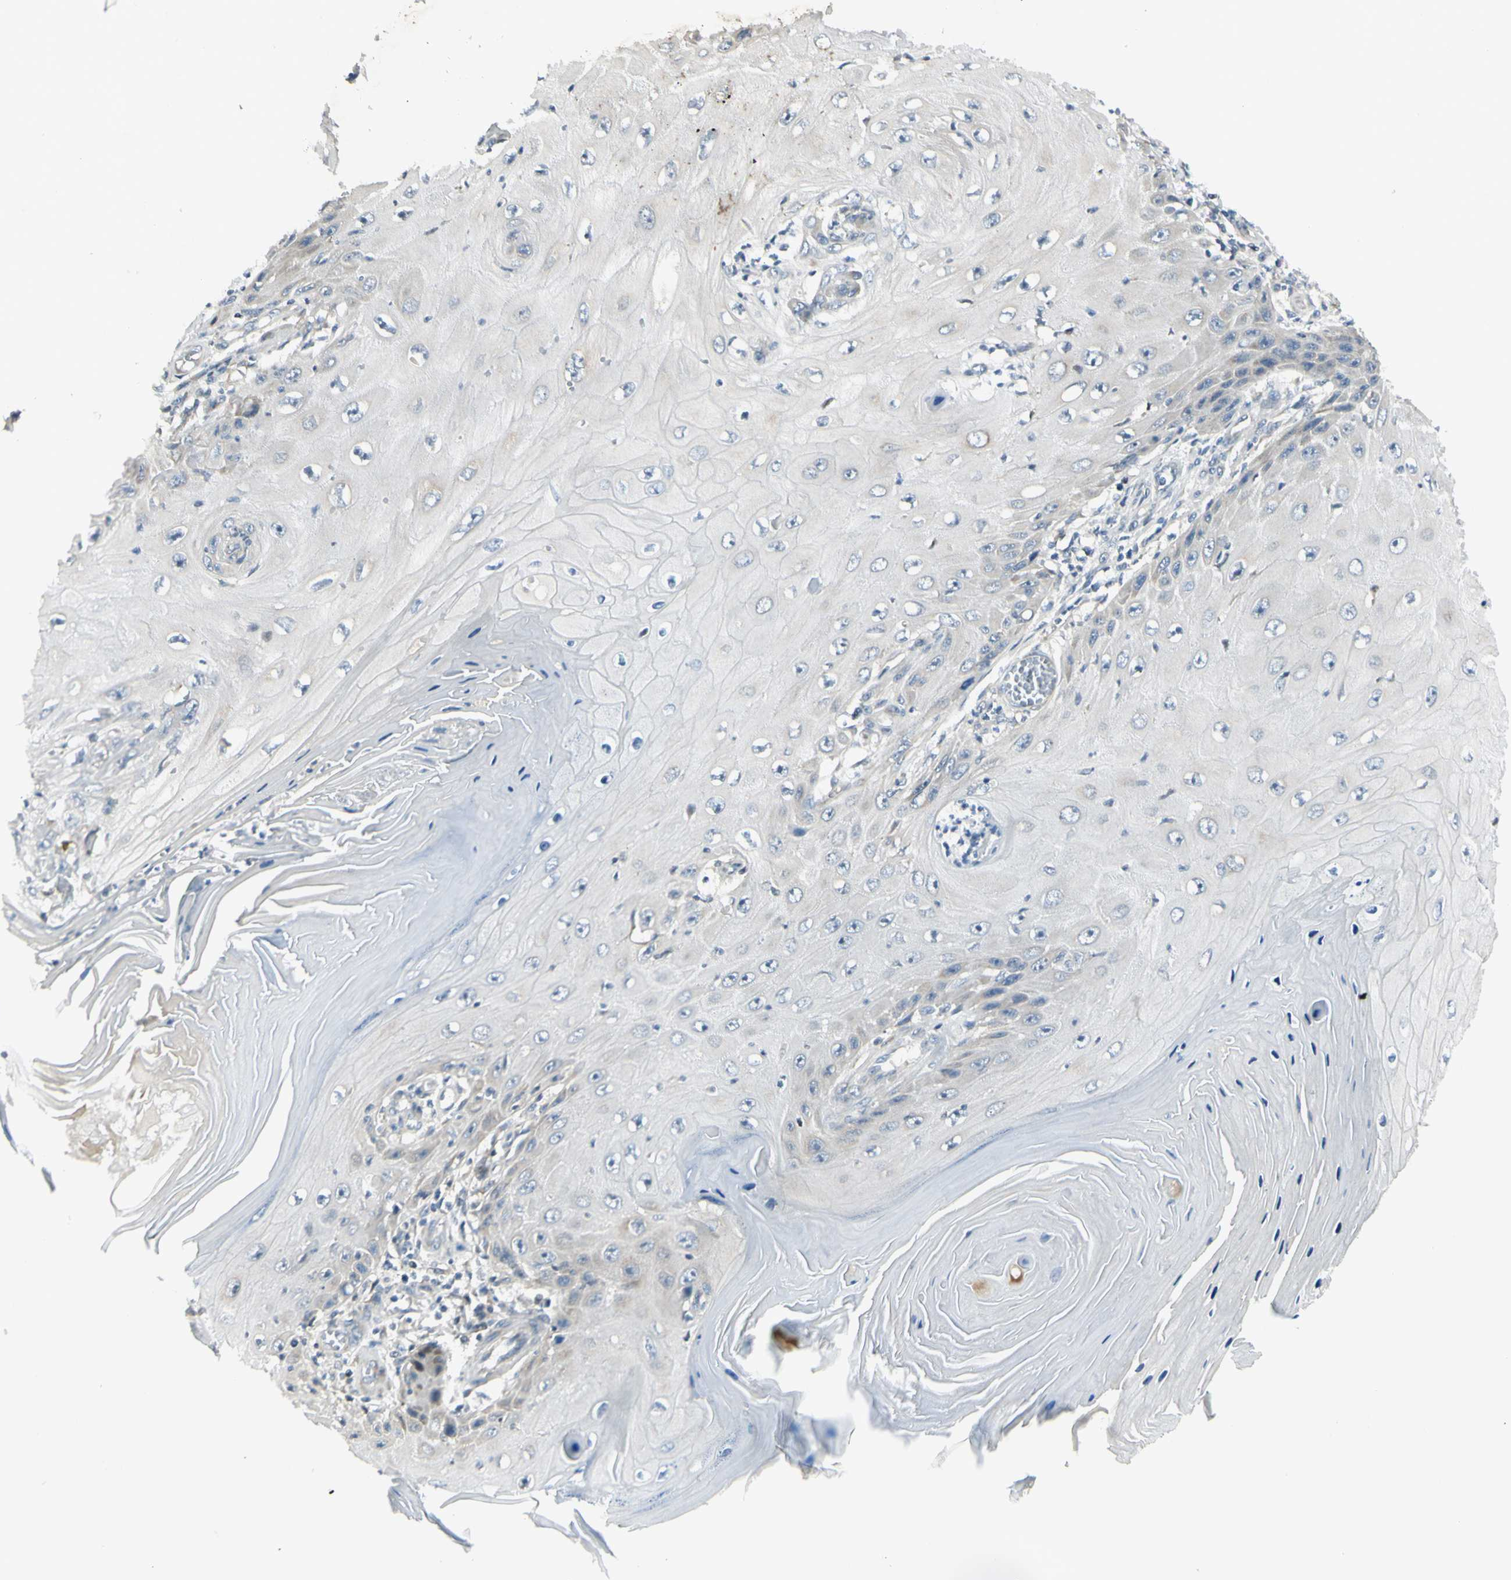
{"staining": {"intensity": "negative", "quantity": "none", "location": "none"}, "tissue": "skin cancer", "cell_type": "Tumor cells", "image_type": "cancer", "snomed": [{"axis": "morphology", "description": "Squamous cell carcinoma, NOS"}, {"axis": "topography", "description": "Skin"}], "caption": "High power microscopy photomicrograph of an immunohistochemistry photomicrograph of squamous cell carcinoma (skin), revealing no significant staining in tumor cells.", "gene": "NPDC1", "patient": {"sex": "female", "age": 73}}